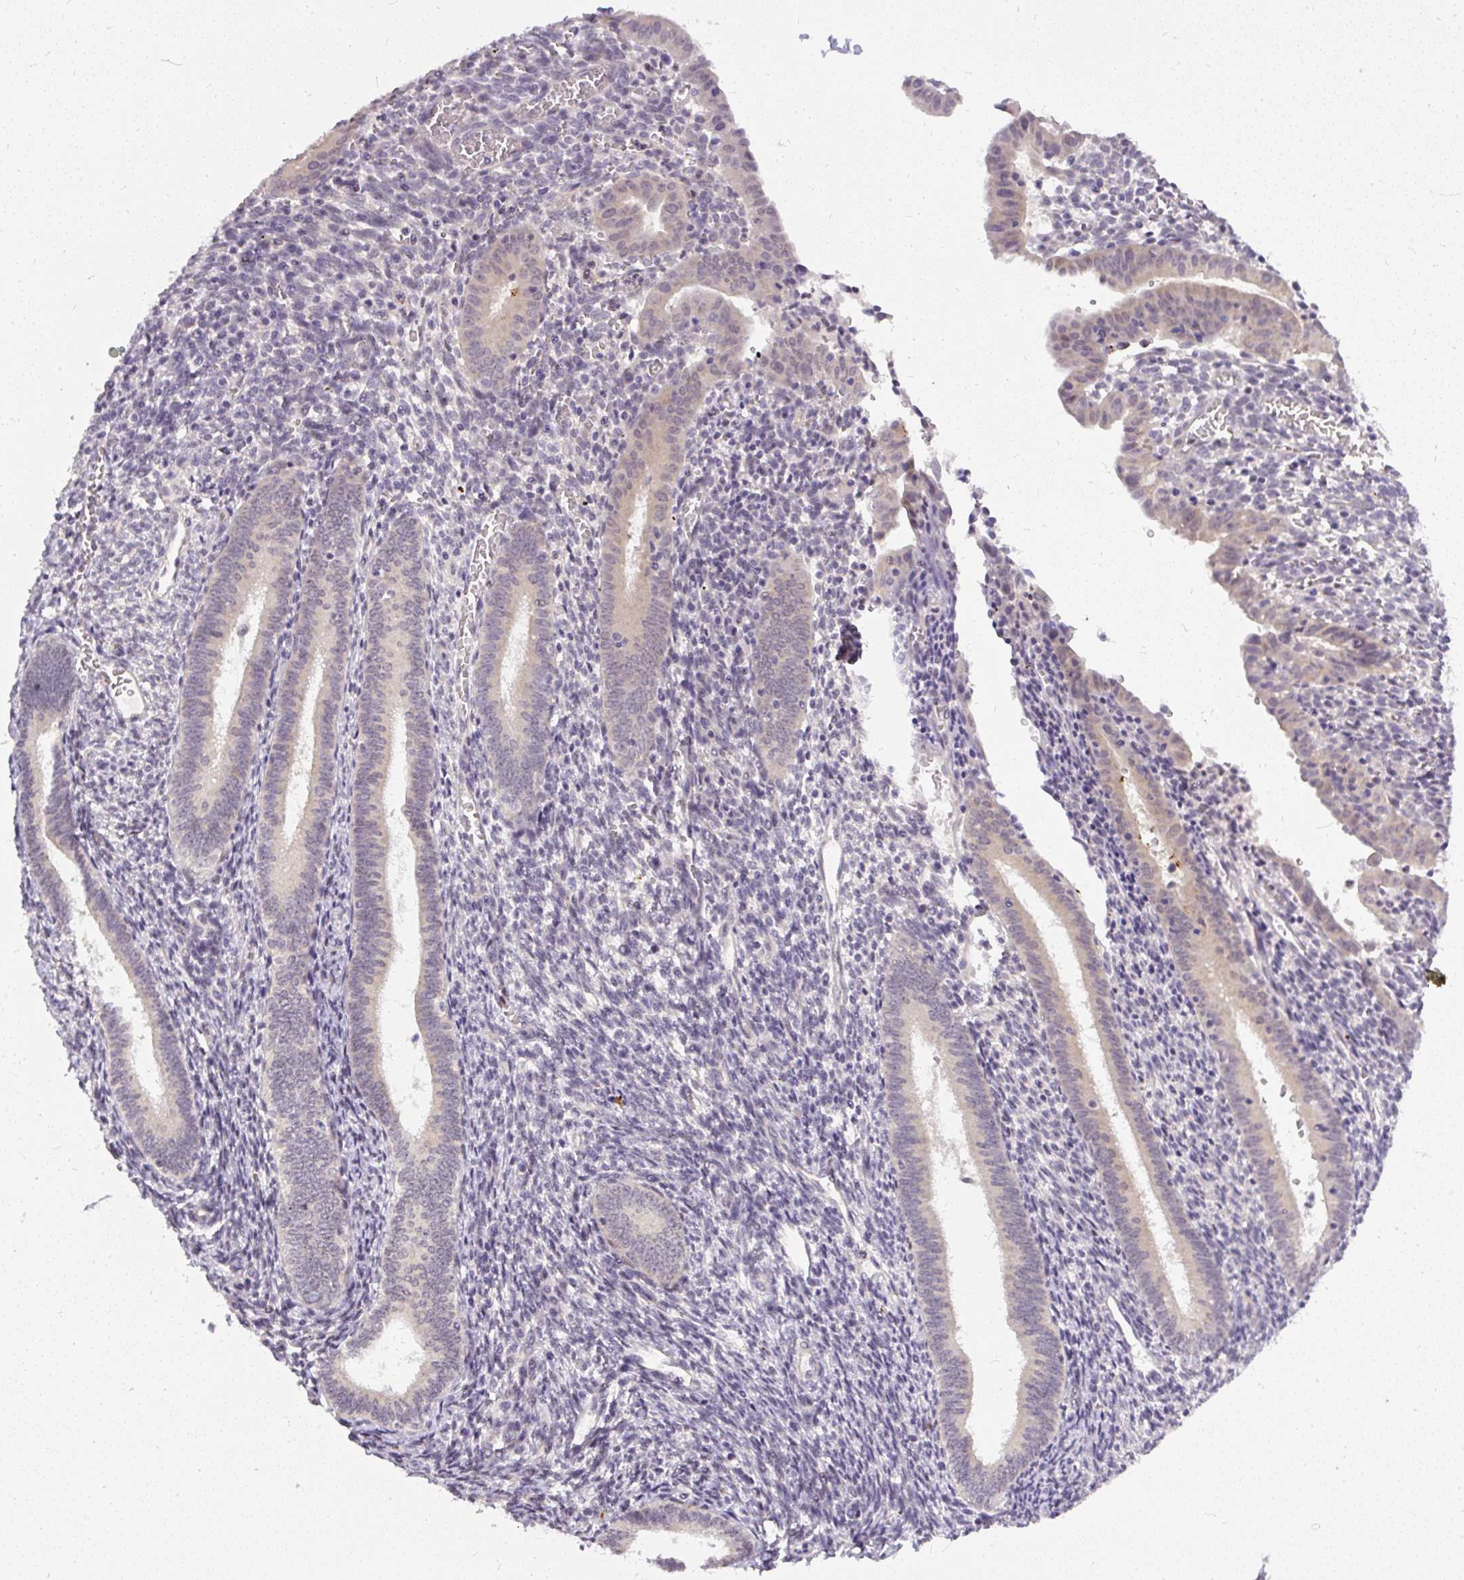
{"staining": {"intensity": "negative", "quantity": "none", "location": "none"}, "tissue": "endometrium", "cell_type": "Cells in endometrial stroma", "image_type": "normal", "snomed": [{"axis": "morphology", "description": "Normal tissue, NOS"}, {"axis": "topography", "description": "Endometrium"}], "caption": "The IHC histopathology image has no significant expression in cells in endometrial stroma of endometrium.", "gene": "FAM117B", "patient": {"sex": "female", "age": 41}}